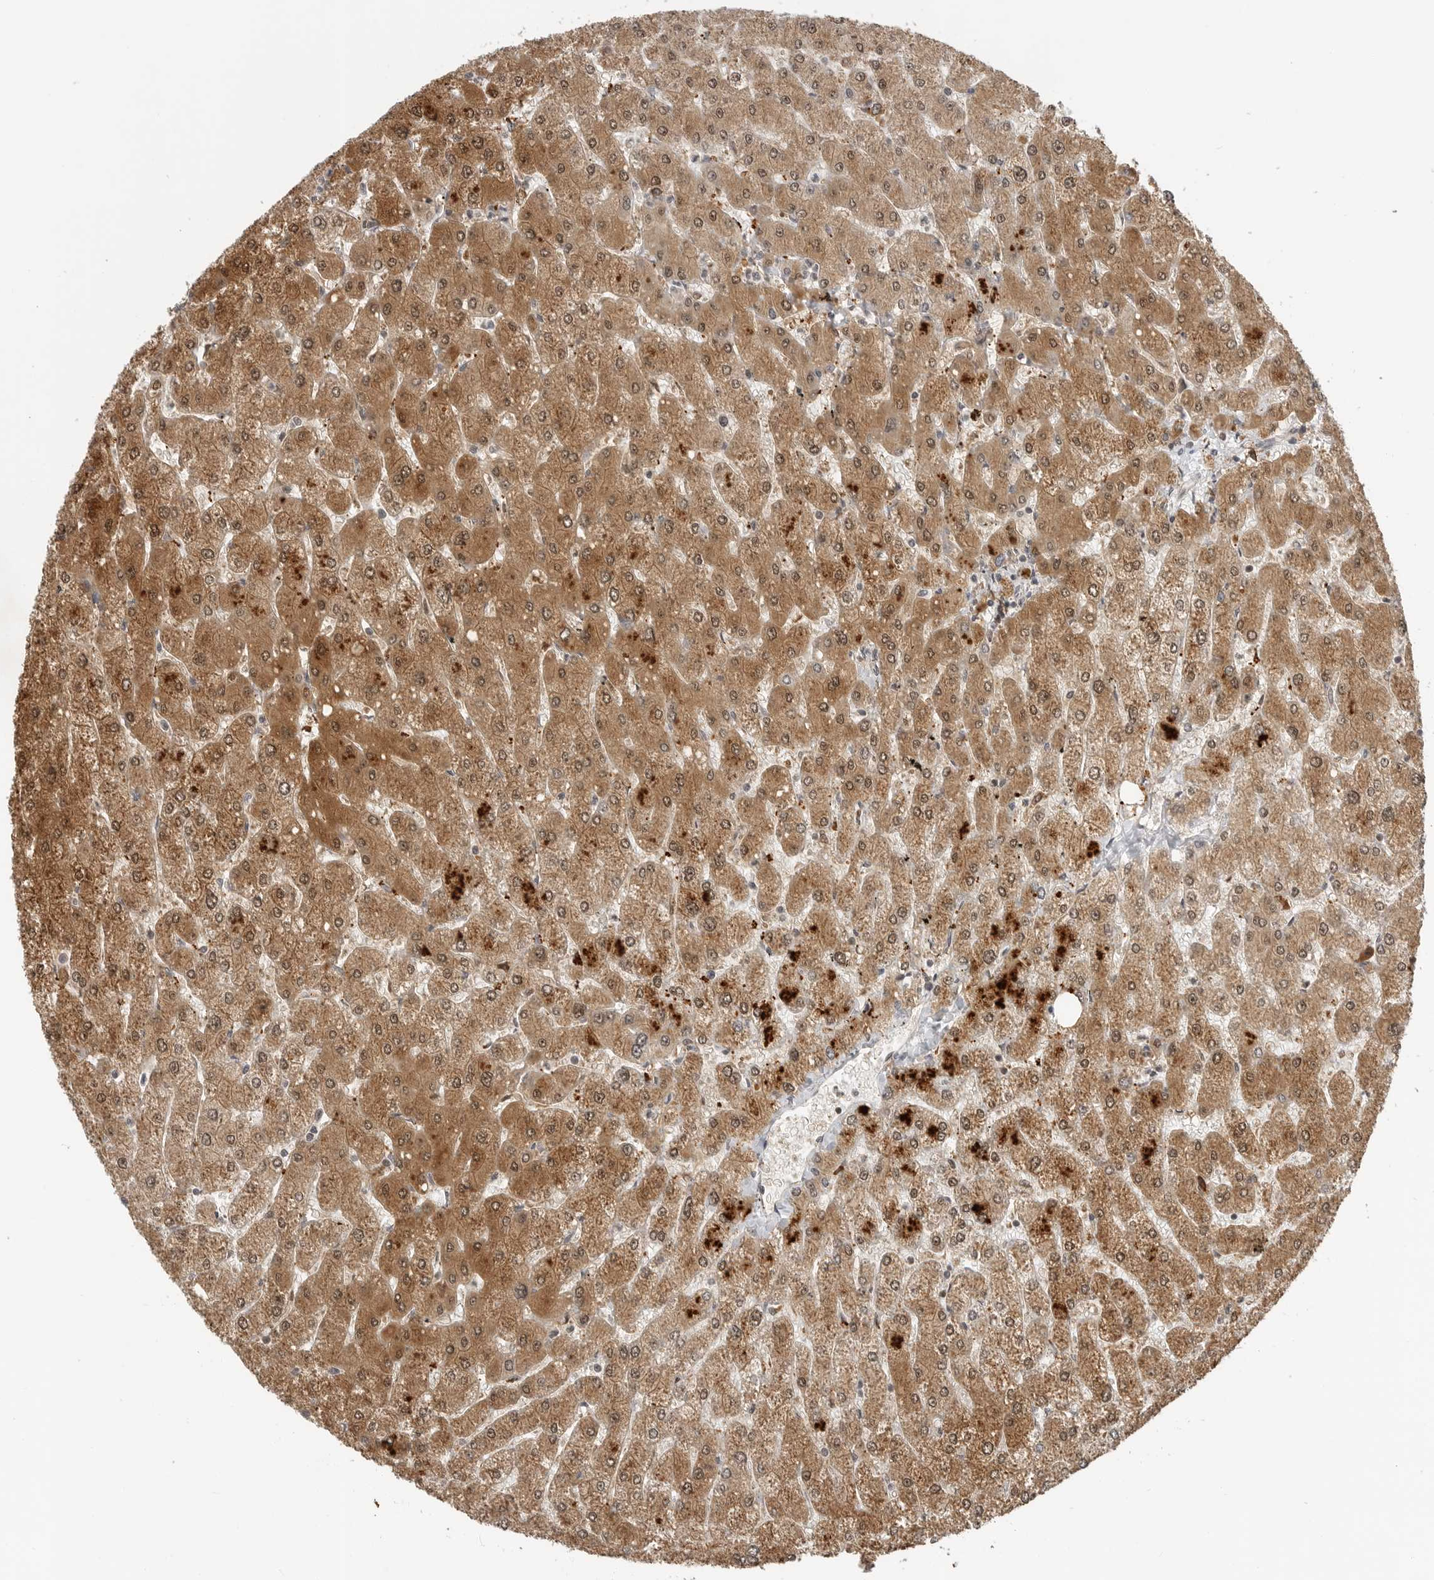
{"staining": {"intensity": "weak", "quantity": "25%-75%", "location": "cytoplasmic/membranous"}, "tissue": "liver", "cell_type": "Cholangiocytes", "image_type": "normal", "snomed": [{"axis": "morphology", "description": "Normal tissue, NOS"}, {"axis": "topography", "description": "Liver"}], "caption": "Immunohistochemistry (IHC) (DAB) staining of benign human liver displays weak cytoplasmic/membranous protein staining in approximately 25%-75% of cholangiocytes.", "gene": "BMP2K", "patient": {"sex": "male", "age": 55}}